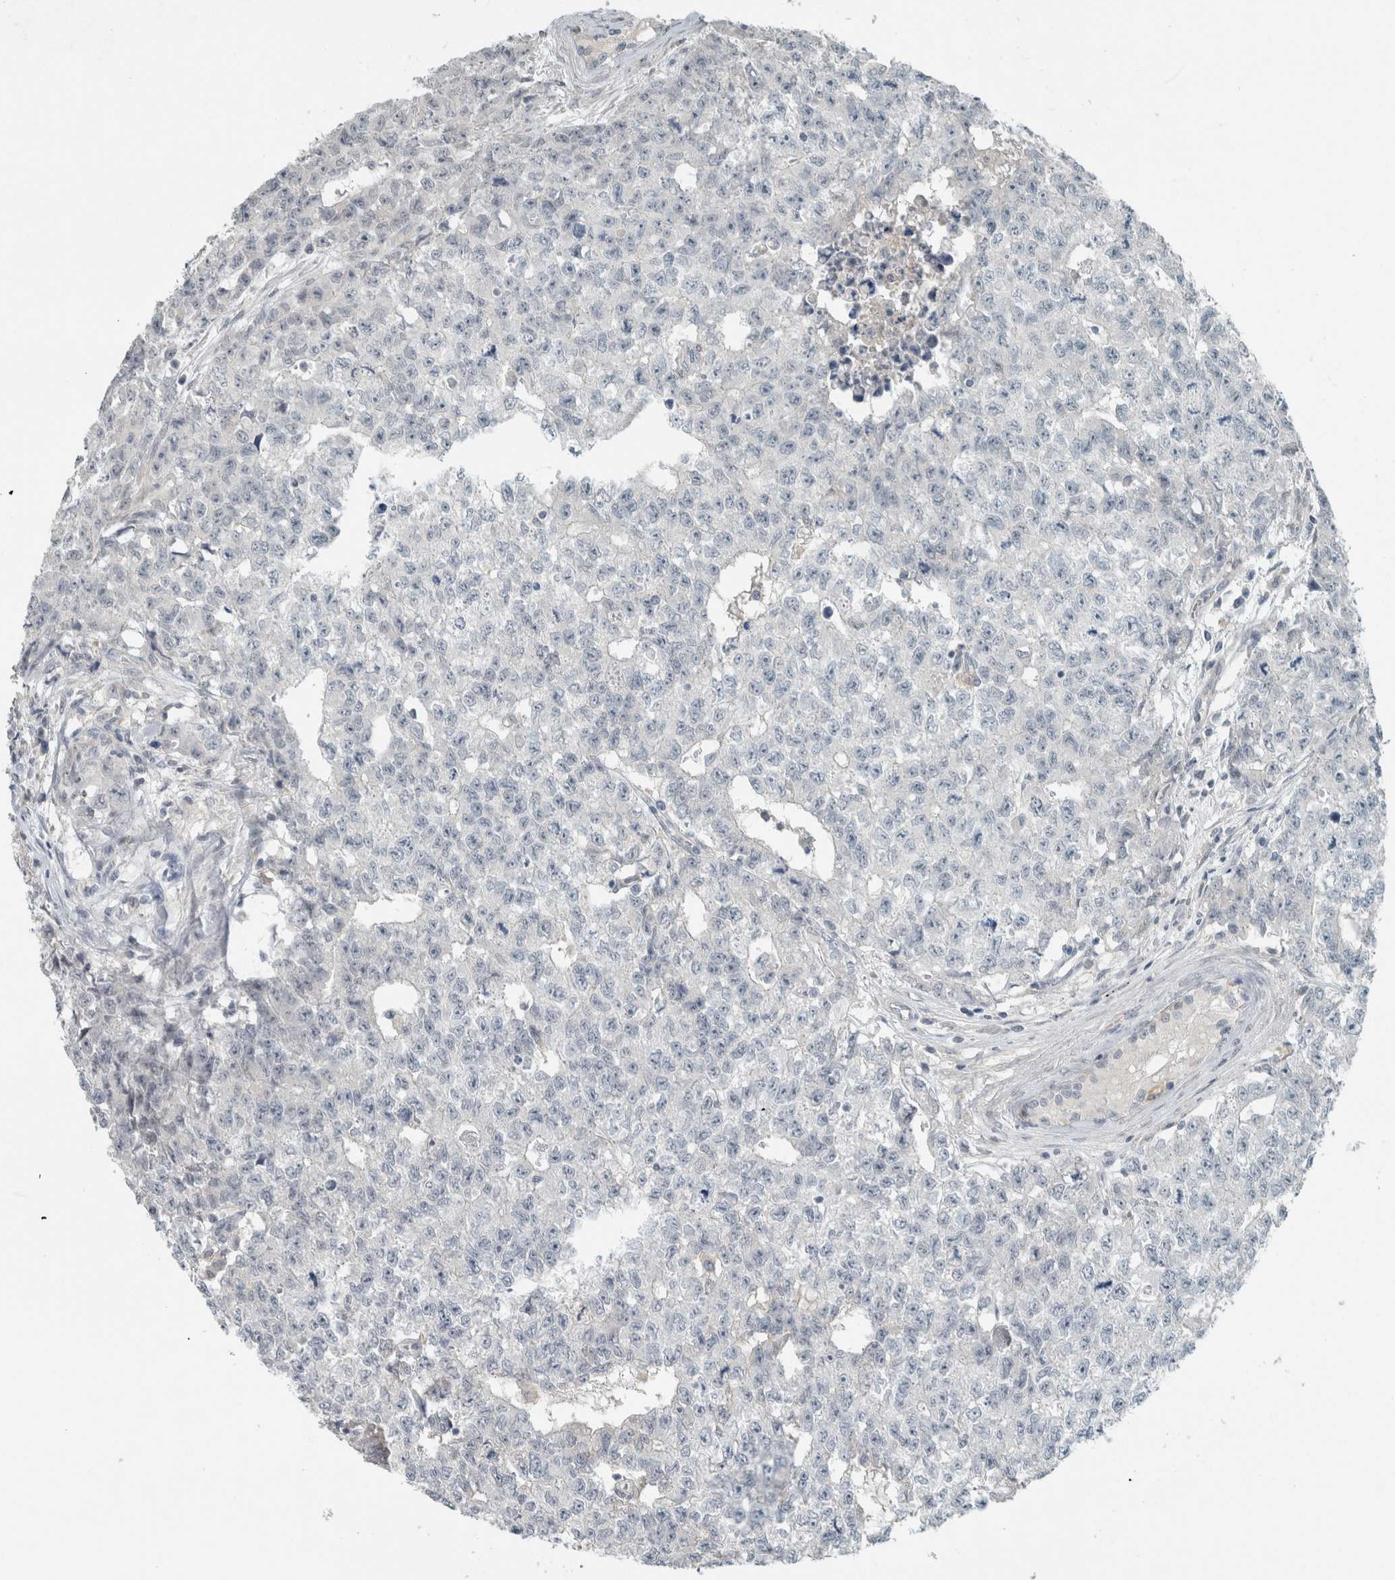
{"staining": {"intensity": "negative", "quantity": "none", "location": "none"}, "tissue": "testis cancer", "cell_type": "Tumor cells", "image_type": "cancer", "snomed": [{"axis": "morphology", "description": "Carcinoma, Embryonal, NOS"}, {"axis": "topography", "description": "Testis"}], "caption": "Immunohistochemistry histopathology image of testis embryonal carcinoma stained for a protein (brown), which displays no staining in tumor cells.", "gene": "SCIN", "patient": {"sex": "male", "age": 28}}